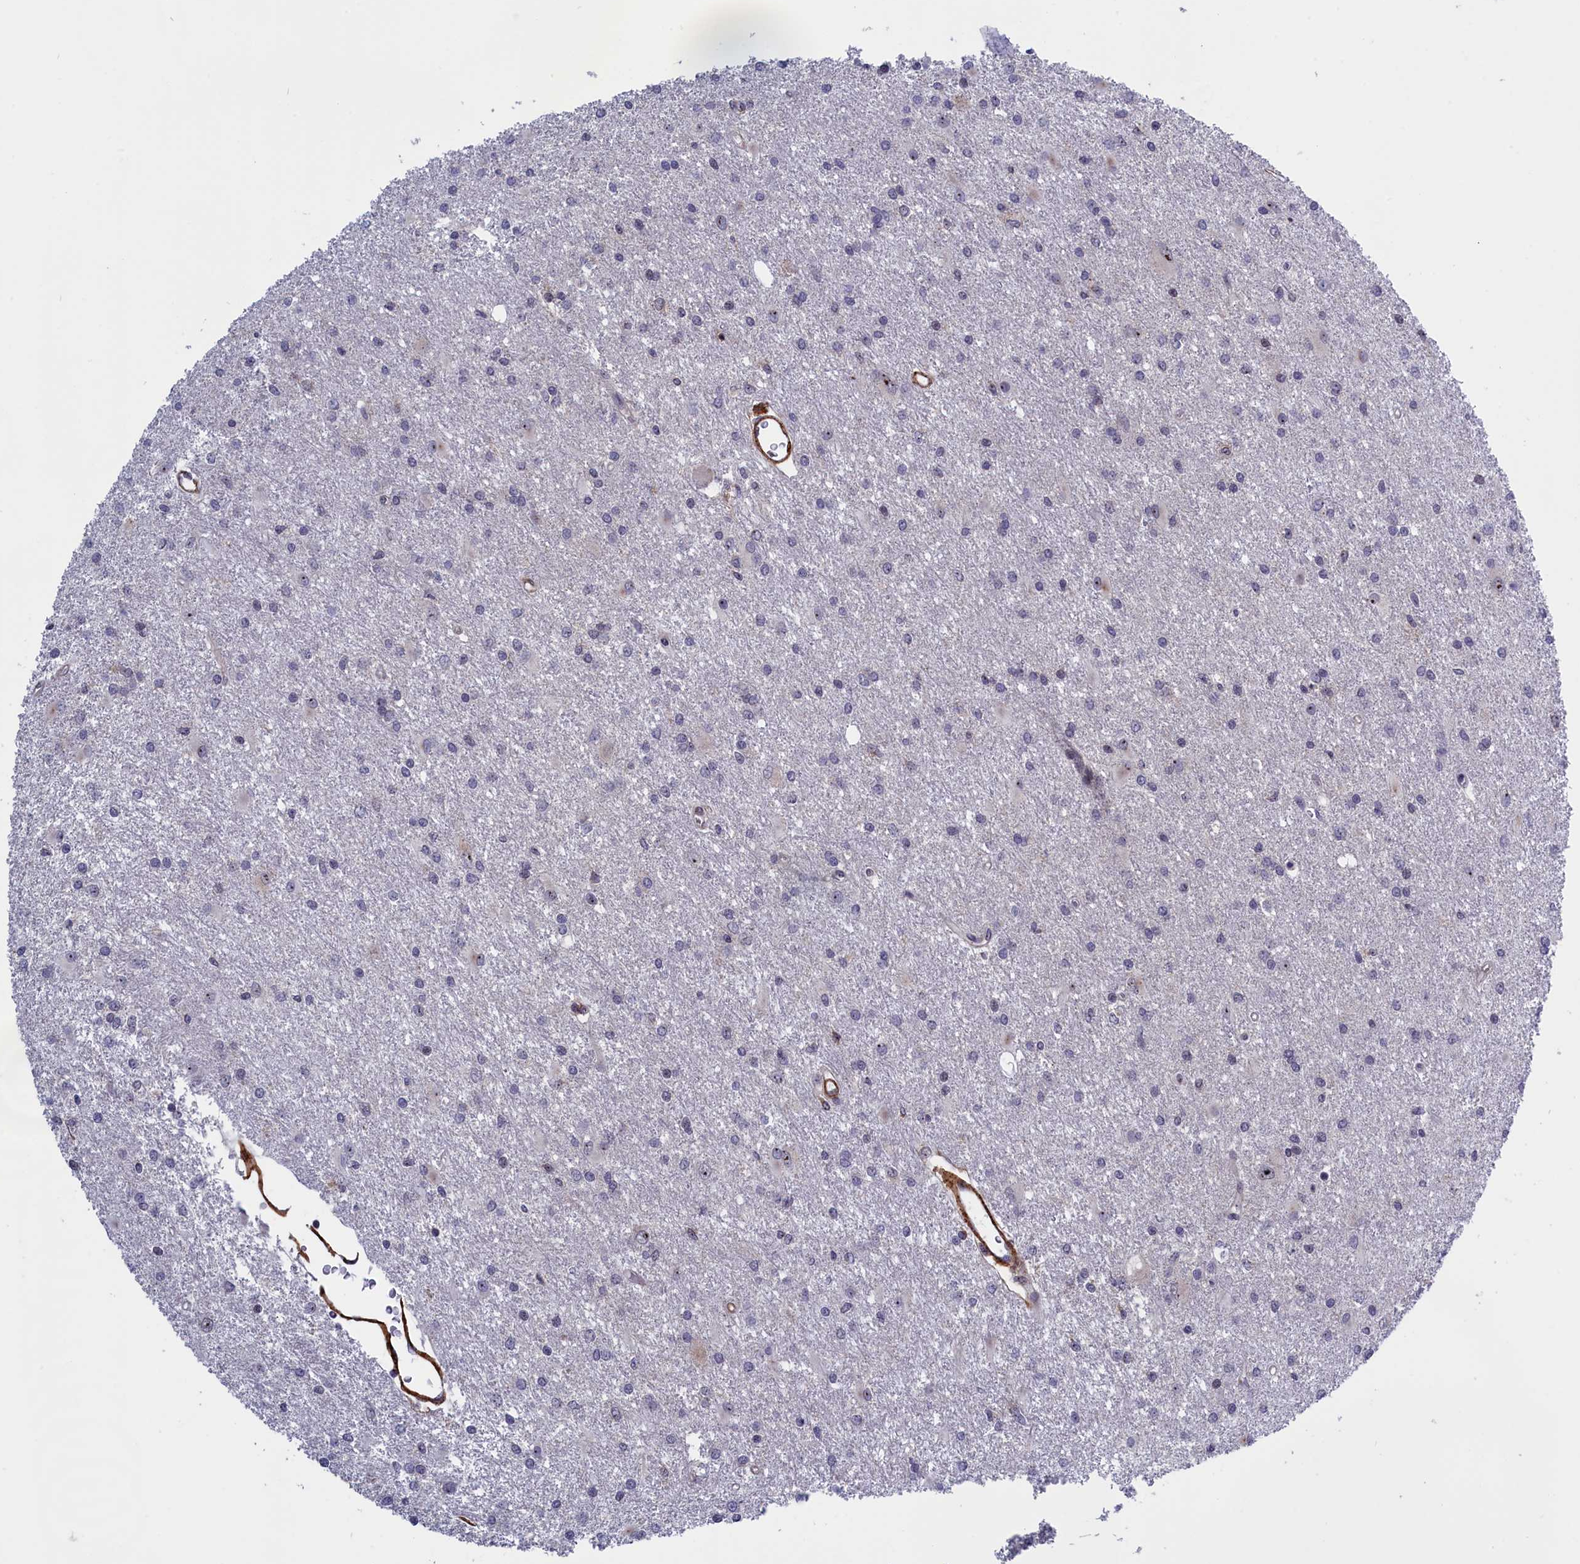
{"staining": {"intensity": "negative", "quantity": "none", "location": "none"}, "tissue": "glioma", "cell_type": "Tumor cells", "image_type": "cancer", "snomed": [{"axis": "morphology", "description": "Glioma, malignant, High grade"}, {"axis": "topography", "description": "Brain"}], "caption": "Protein analysis of glioma demonstrates no significant expression in tumor cells.", "gene": "PPAN", "patient": {"sex": "female", "age": 50}}